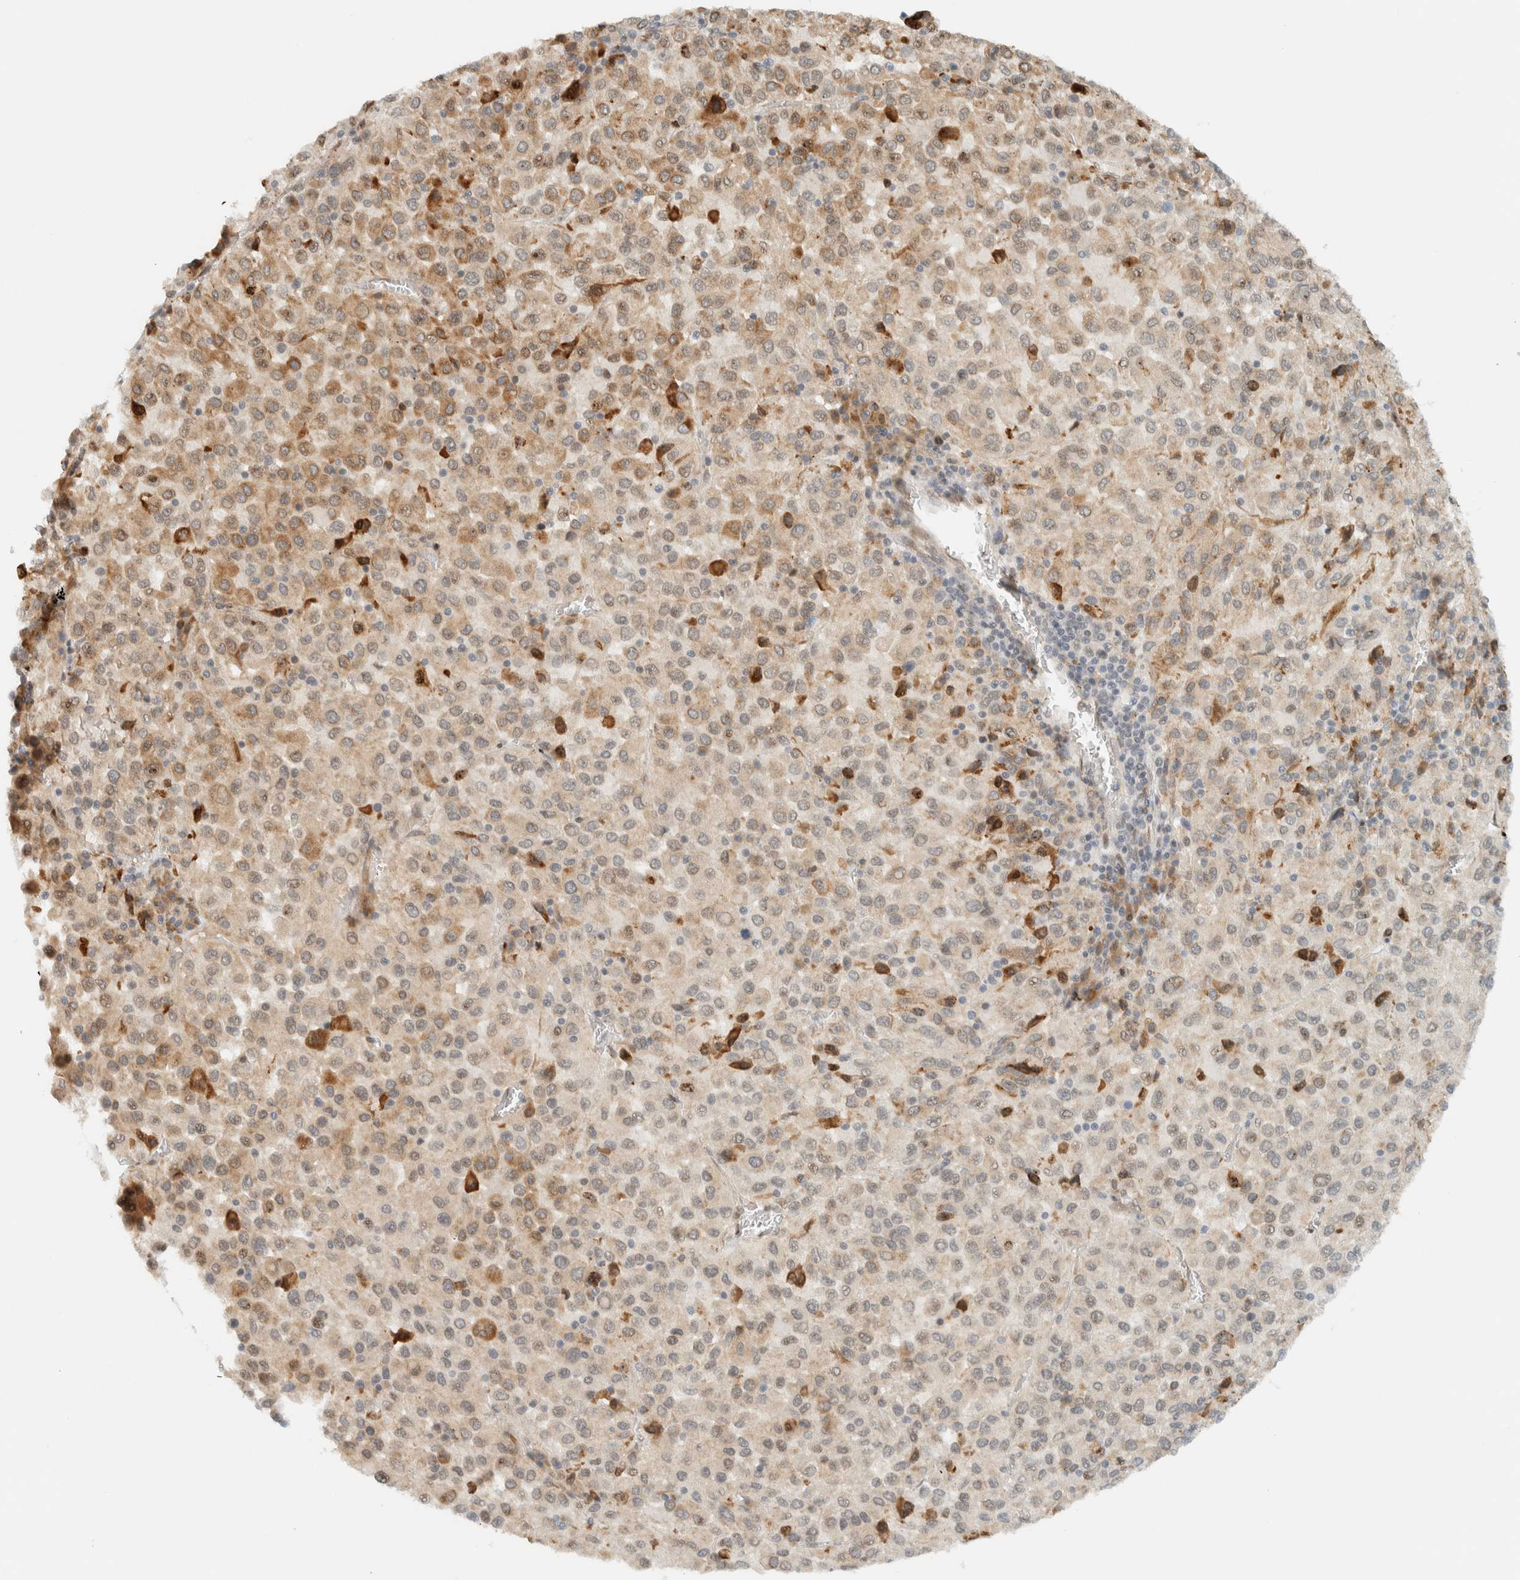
{"staining": {"intensity": "weak", "quantity": "<25%", "location": "cytoplasmic/membranous"}, "tissue": "melanoma", "cell_type": "Tumor cells", "image_type": "cancer", "snomed": [{"axis": "morphology", "description": "Malignant melanoma, Metastatic site"}, {"axis": "topography", "description": "Lung"}], "caption": "Tumor cells show no significant protein expression in malignant melanoma (metastatic site).", "gene": "ITPRID1", "patient": {"sex": "male", "age": 64}}